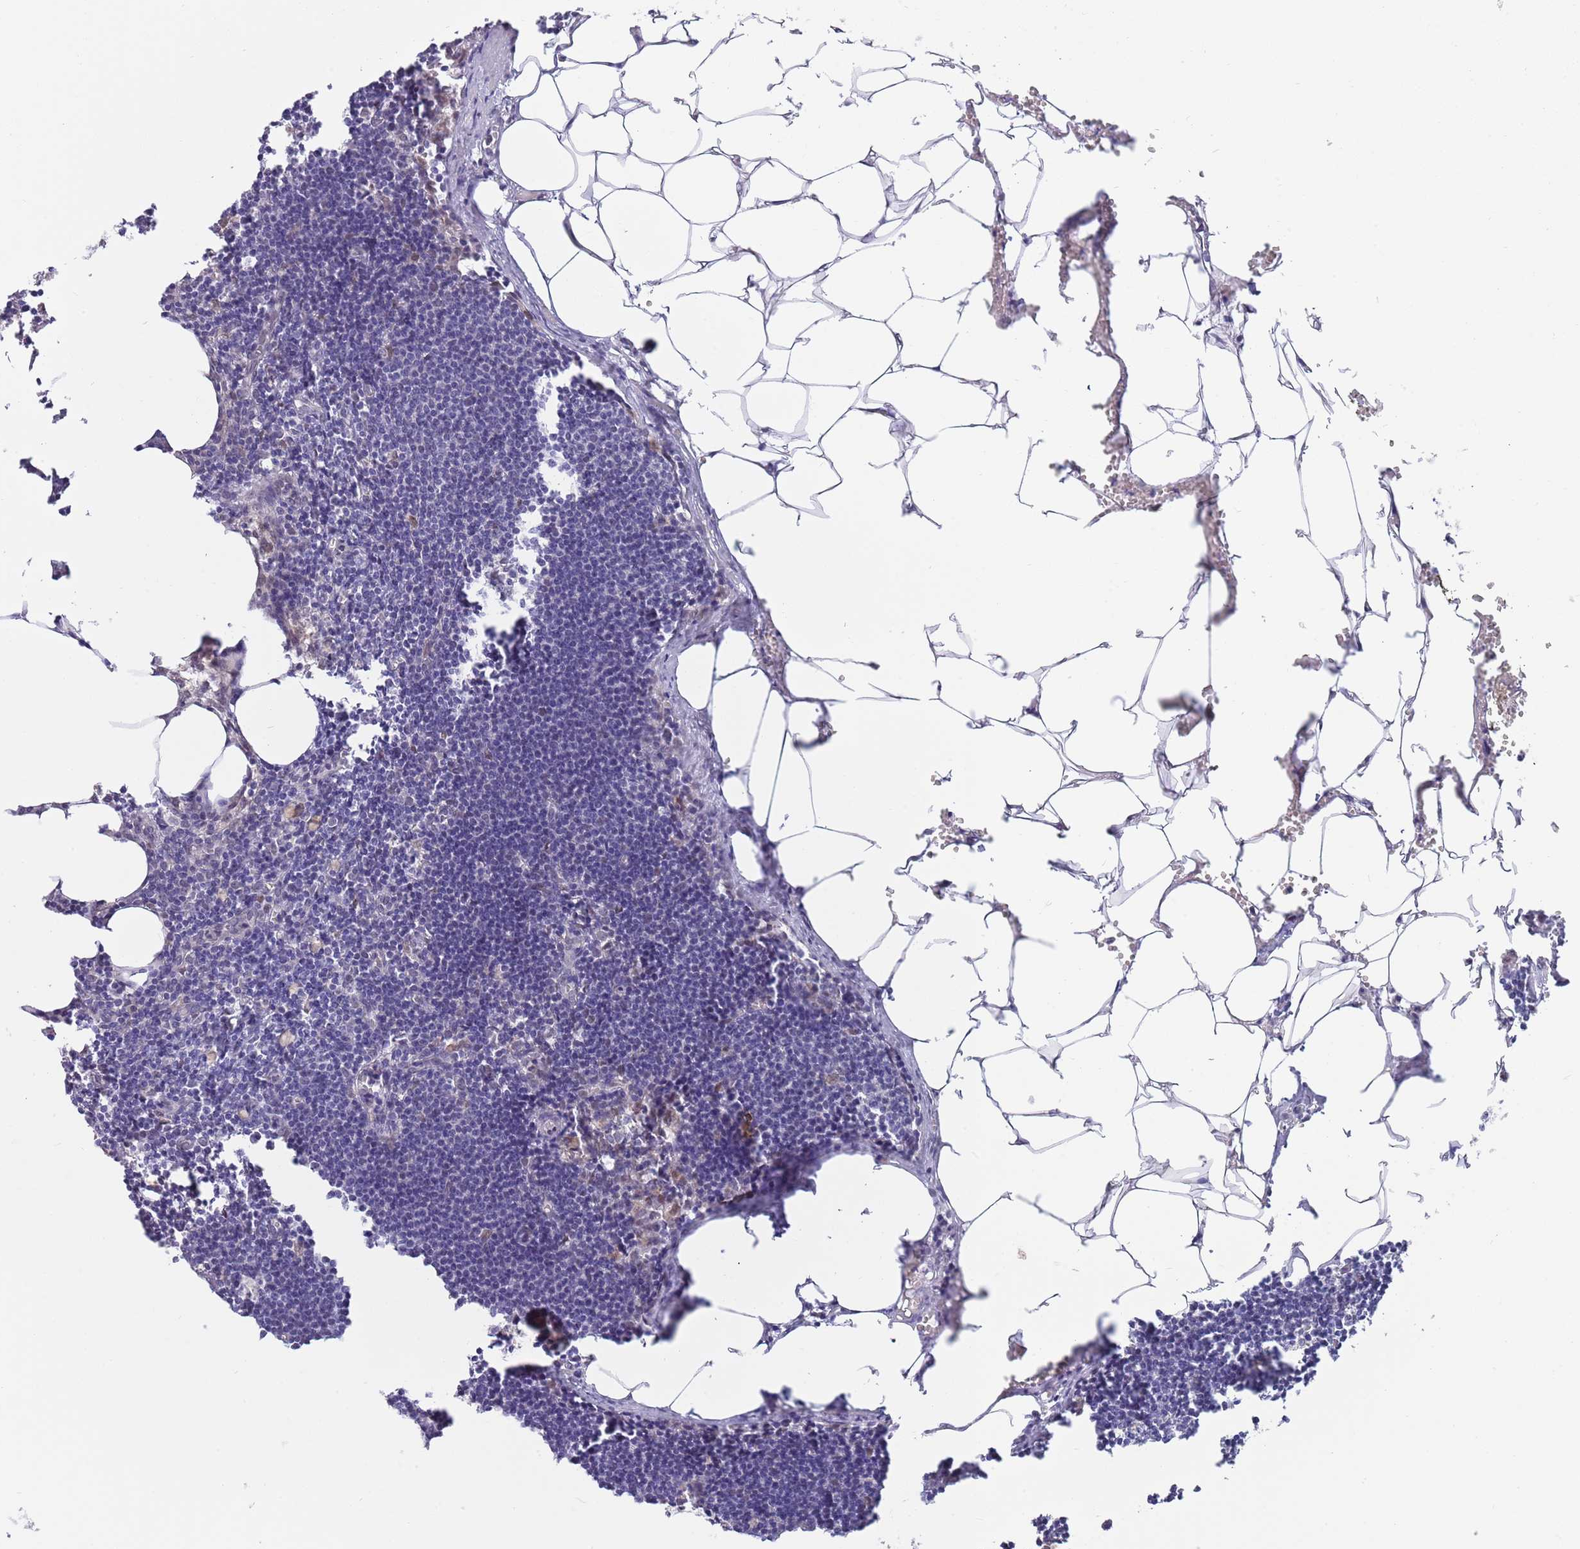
{"staining": {"intensity": "weak", "quantity": "<25%", "location": "nuclear"}, "tissue": "lymph node", "cell_type": "Germinal center cells", "image_type": "normal", "snomed": [{"axis": "morphology", "description": "Normal tissue, NOS"}, {"axis": "topography", "description": "Lymph node"}], "caption": "This histopathology image is of benign lymph node stained with immunohistochemistry to label a protein in brown with the nuclei are counter-stained blue. There is no positivity in germinal center cells. (DAB immunohistochemistry visualized using brightfield microscopy, high magnification).", "gene": "NLRP6", "patient": {"sex": "female", "age": 30}}